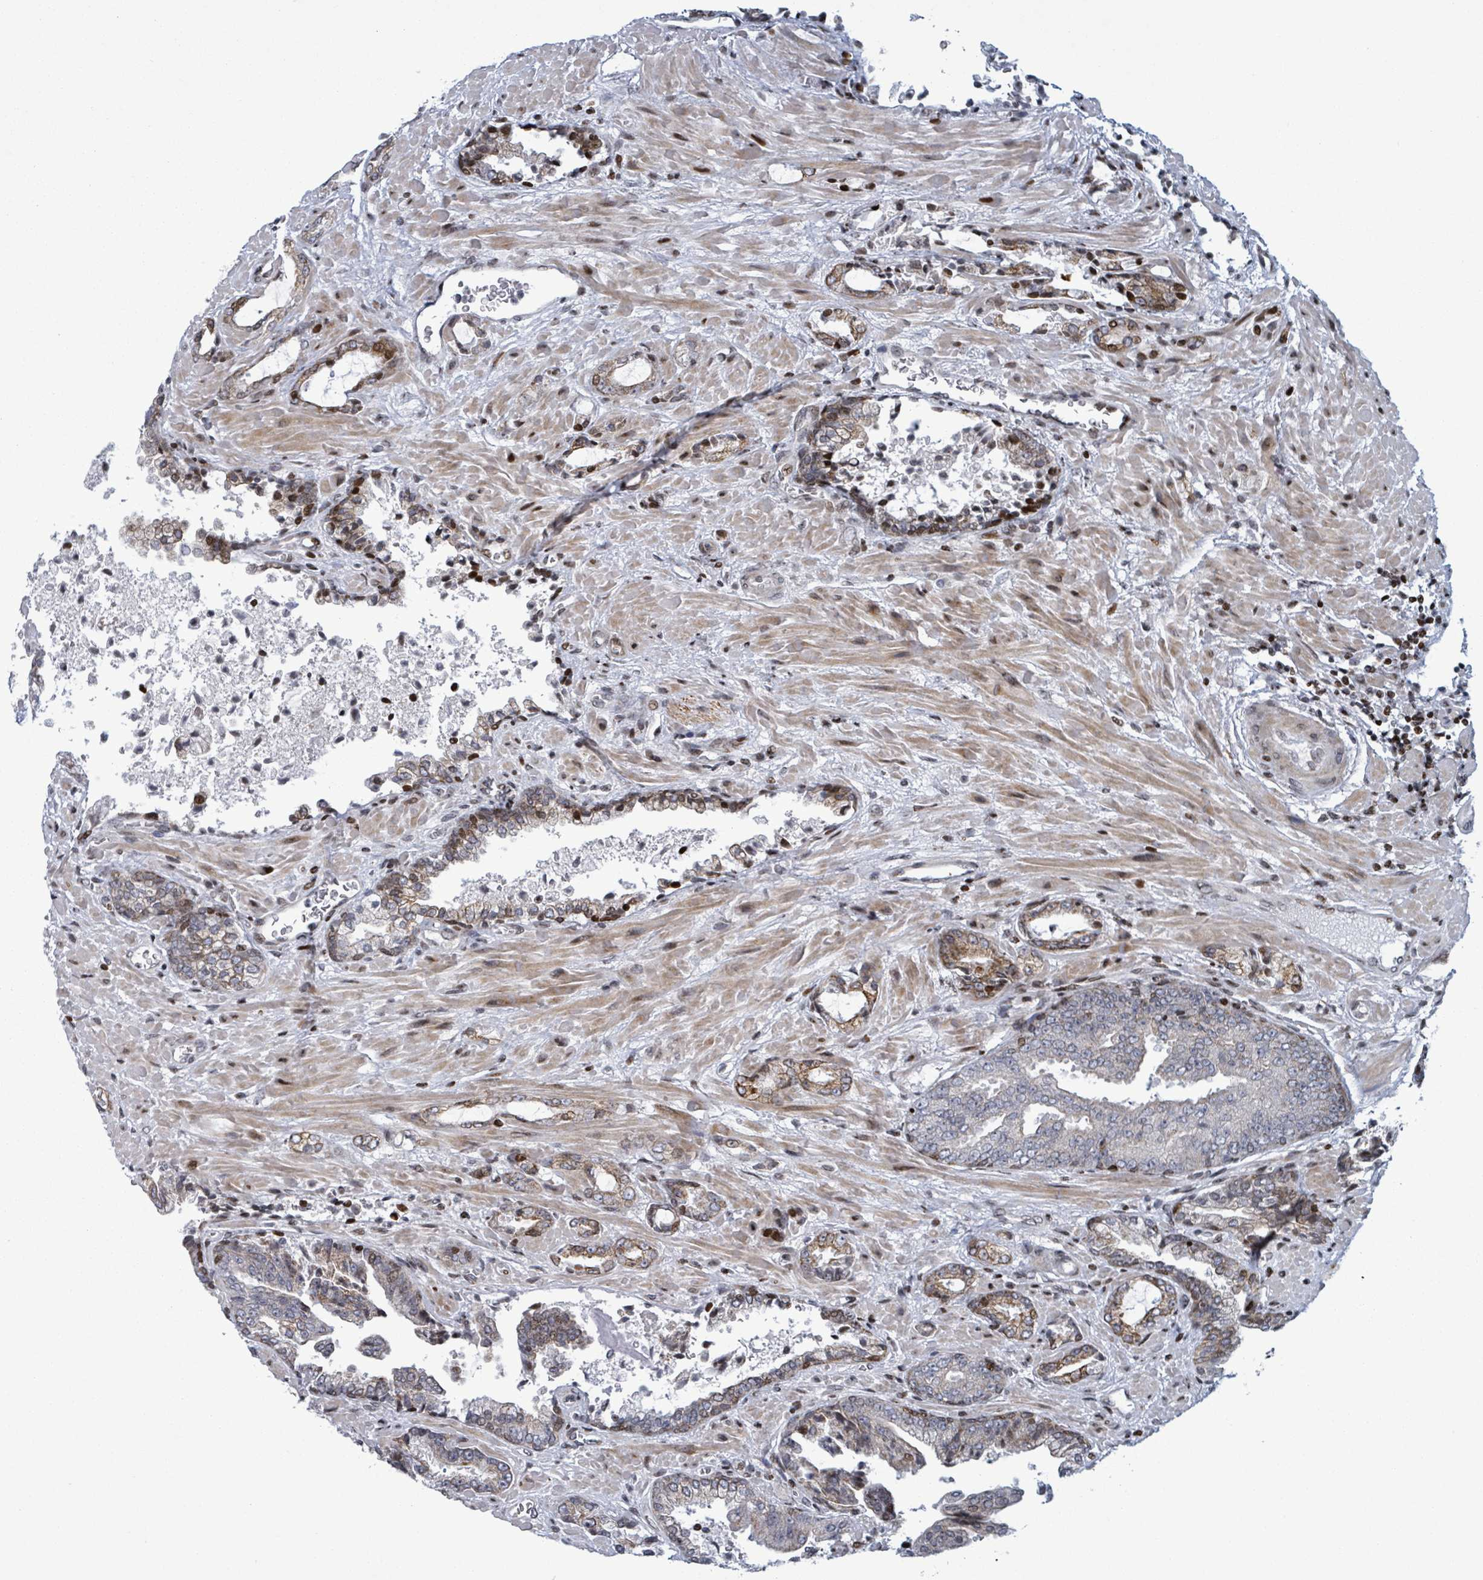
{"staining": {"intensity": "moderate", "quantity": "25%-75%", "location": "cytoplasmic/membranous"}, "tissue": "prostate cancer", "cell_type": "Tumor cells", "image_type": "cancer", "snomed": [{"axis": "morphology", "description": "Adenocarcinoma, High grade"}, {"axis": "topography", "description": "Prostate"}], "caption": "Approximately 25%-75% of tumor cells in prostate cancer reveal moderate cytoplasmic/membranous protein staining as visualized by brown immunohistochemical staining.", "gene": "FNDC4", "patient": {"sex": "male", "age": 68}}